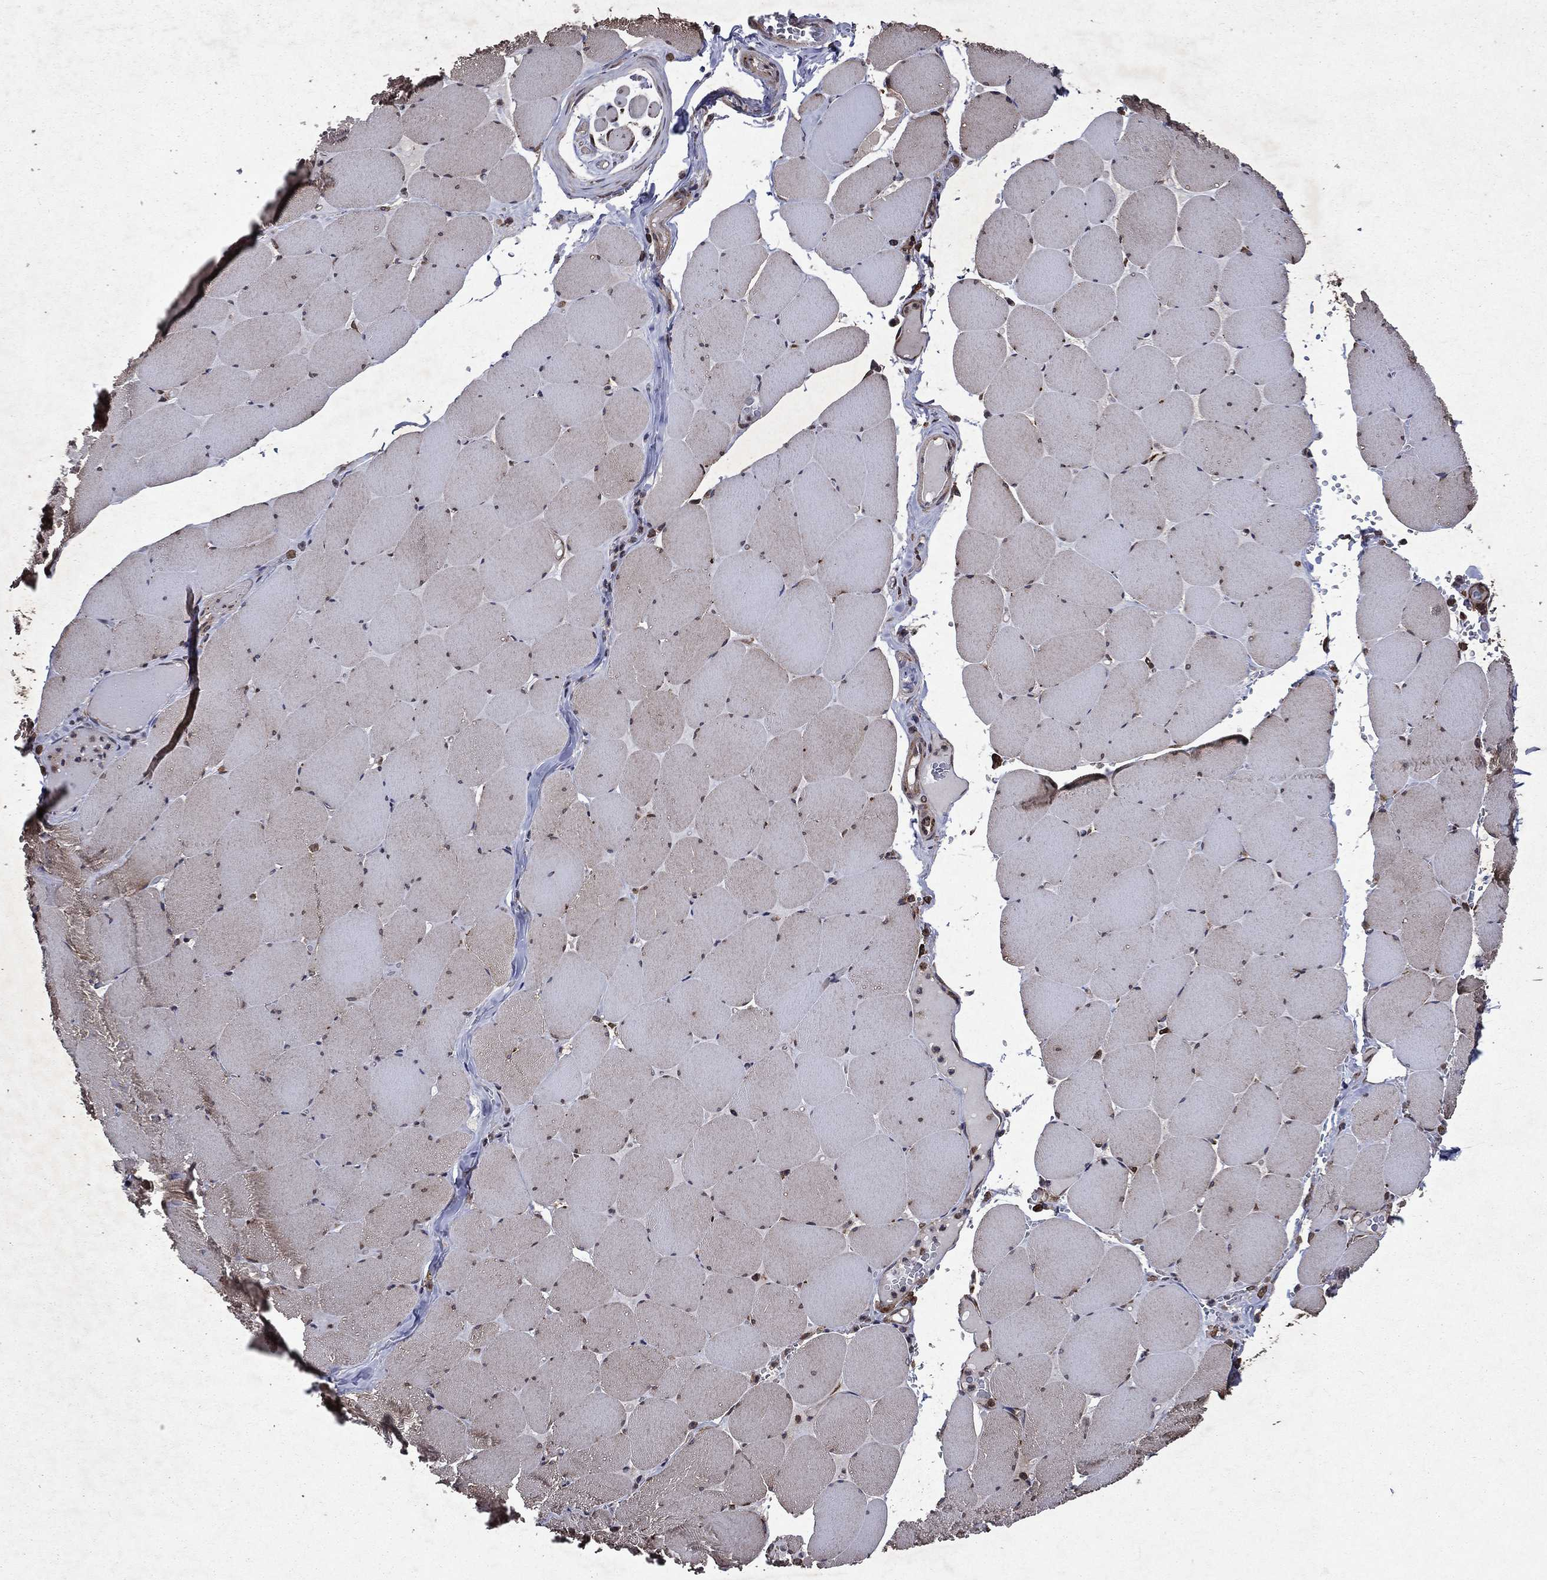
{"staining": {"intensity": "moderate", "quantity": "25%-75%", "location": "cytoplasmic/membranous,nuclear"}, "tissue": "skeletal muscle", "cell_type": "Myocytes", "image_type": "normal", "snomed": [{"axis": "morphology", "description": "Normal tissue, NOS"}, {"axis": "morphology", "description": "Malignant melanoma, Metastatic site"}, {"axis": "topography", "description": "Skeletal muscle"}], "caption": "Protein staining displays moderate cytoplasmic/membranous,nuclear expression in about 25%-75% of myocytes in unremarkable skeletal muscle. (brown staining indicates protein expression, while blue staining denotes nuclei).", "gene": "EIF2B4", "patient": {"sex": "male", "age": 50}}